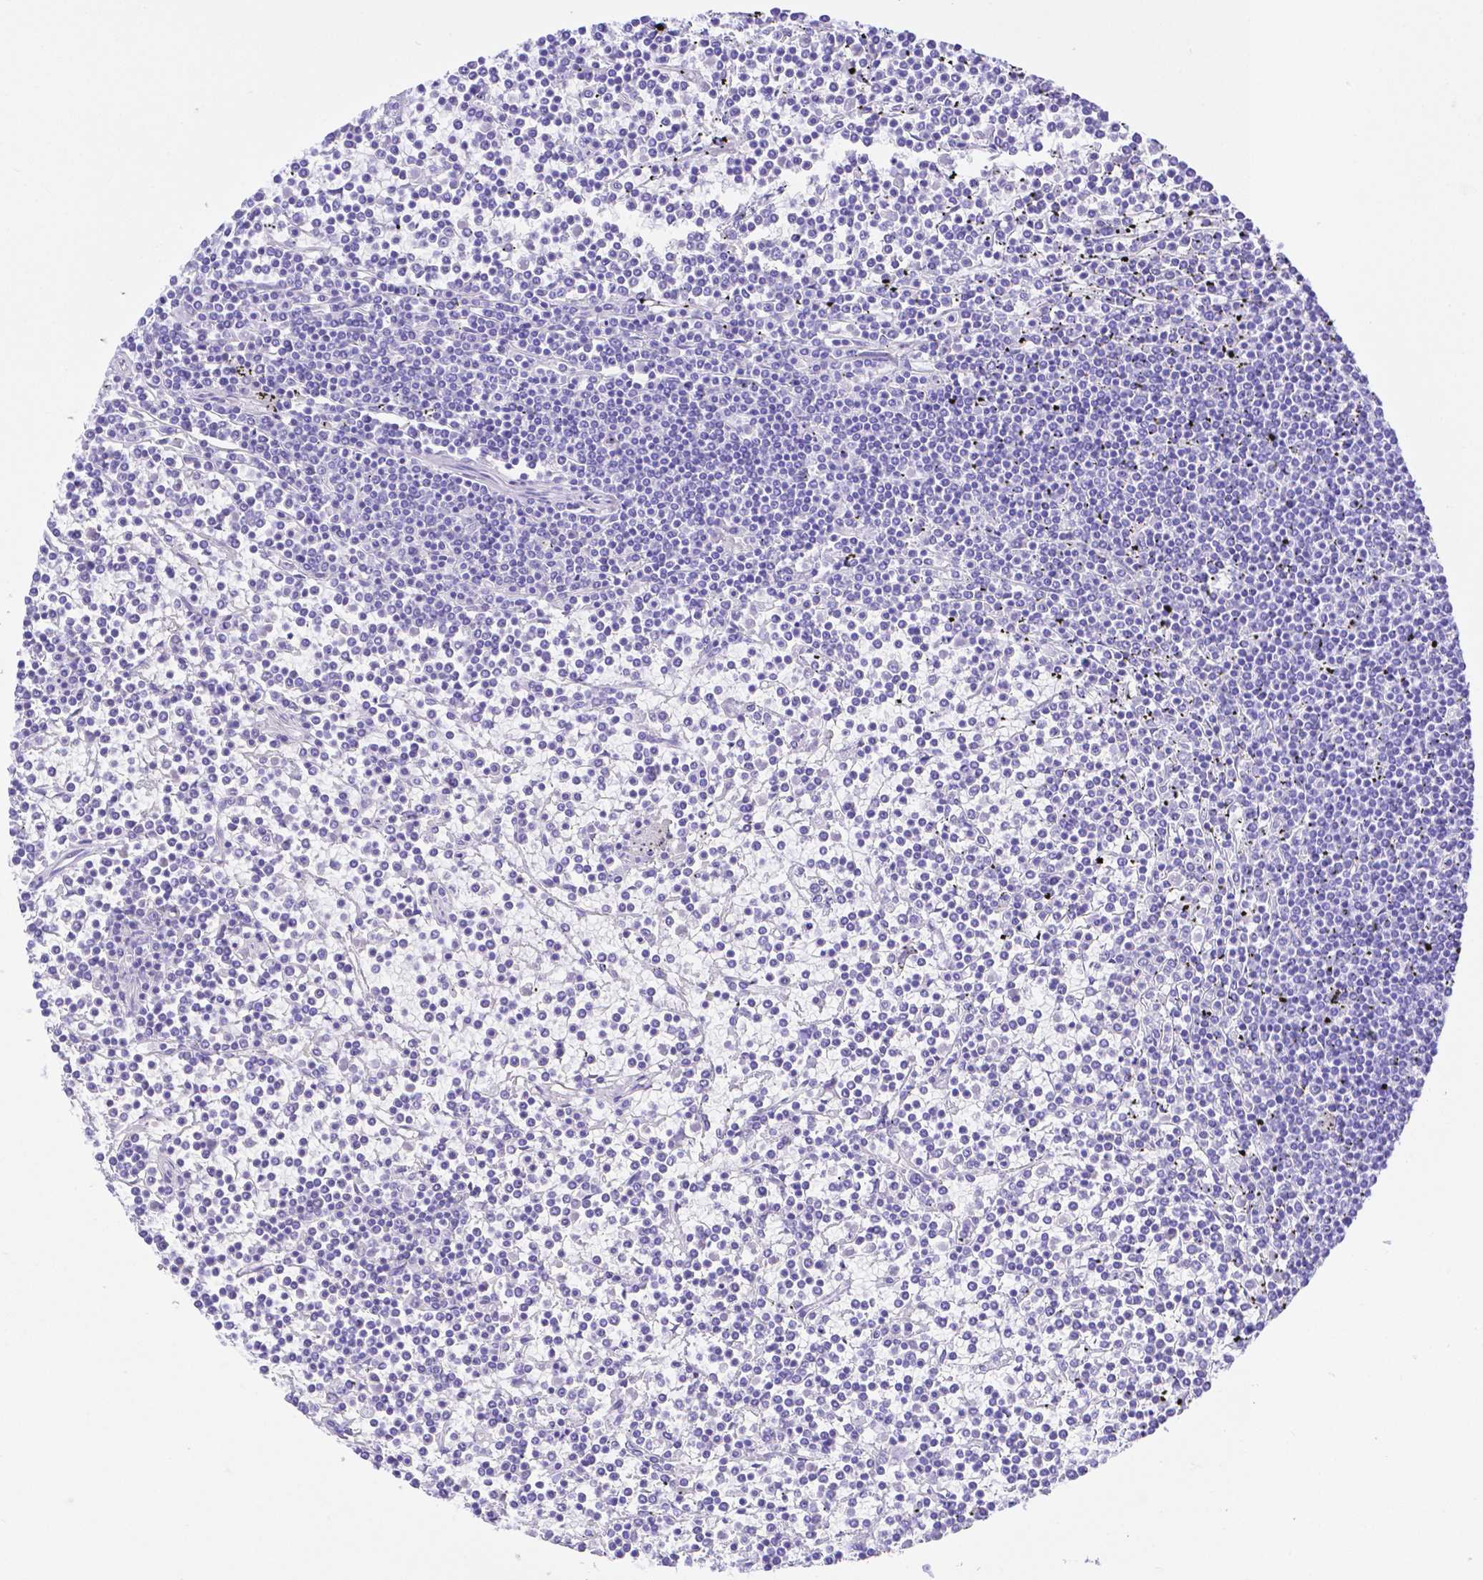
{"staining": {"intensity": "negative", "quantity": "none", "location": "none"}, "tissue": "lymphoma", "cell_type": "Tumor cells", "image_type": "cancer", "snomed": [{"axis": "morphology", "description": "Malignant lymphoma, non-Hodgkin's type, Low grade"}, {"axis": "topography", "description": "Spleen"}], "caption": "Immunohistochemistry photomicrograph of neoplastic tissue: human malignant lymphoma, non-Hodgkin's type (low-grade) stained with DAB displays no significant protein expression in tumor cells. (Brightfield microscopy of DAB IHC at high magnification).", "gene": "SMR3A", "patient": {"sex": "female", "age": 19}}